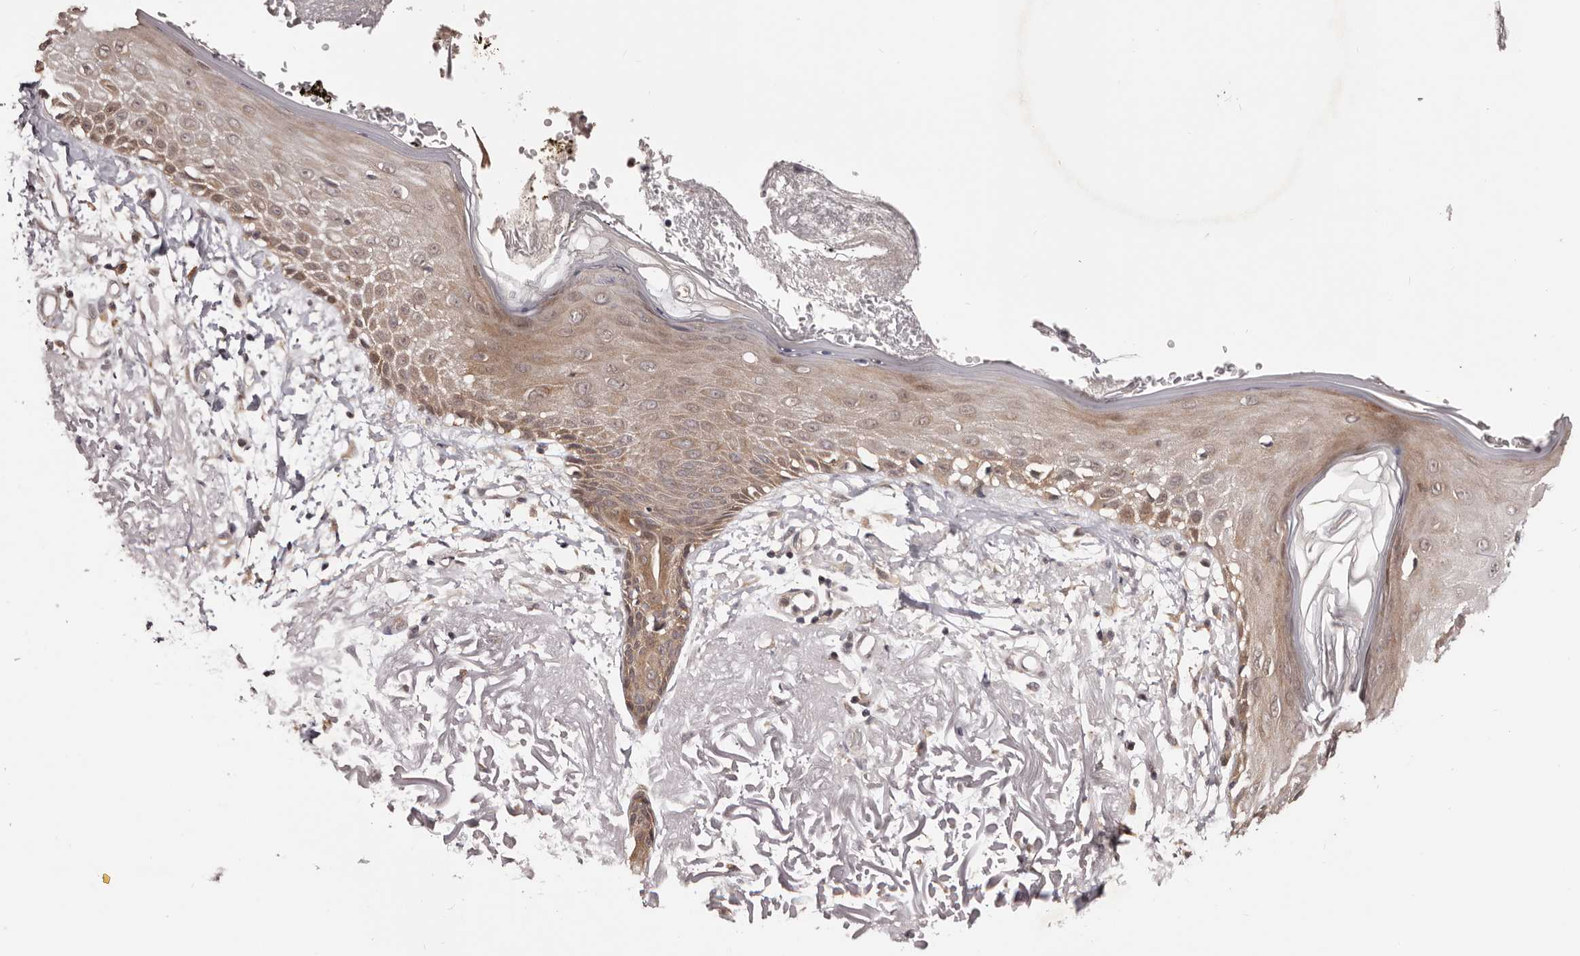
{"staining": {"intensity": "weak", "quantity": ">75%", "location": "cytoplasmic/membranous"}, "tissue": "skin", "cell_type": "Fibroblasts", "image_type": "normal", "snomed": [{"axis": "morphology", "description": "Normal tissue, NOS"}, {"axis": "topography", "description": "Skin"}, {"axis": "topography", "description": "Skeletal muscle"}], "caption": "Skin stained for a protein (brown) displays weak cytoplasmic/membranous positive staining in approximately >75% of fibroblasts.", "gene": "MDP1", "patient": {"sex": "male", "age": 83}}